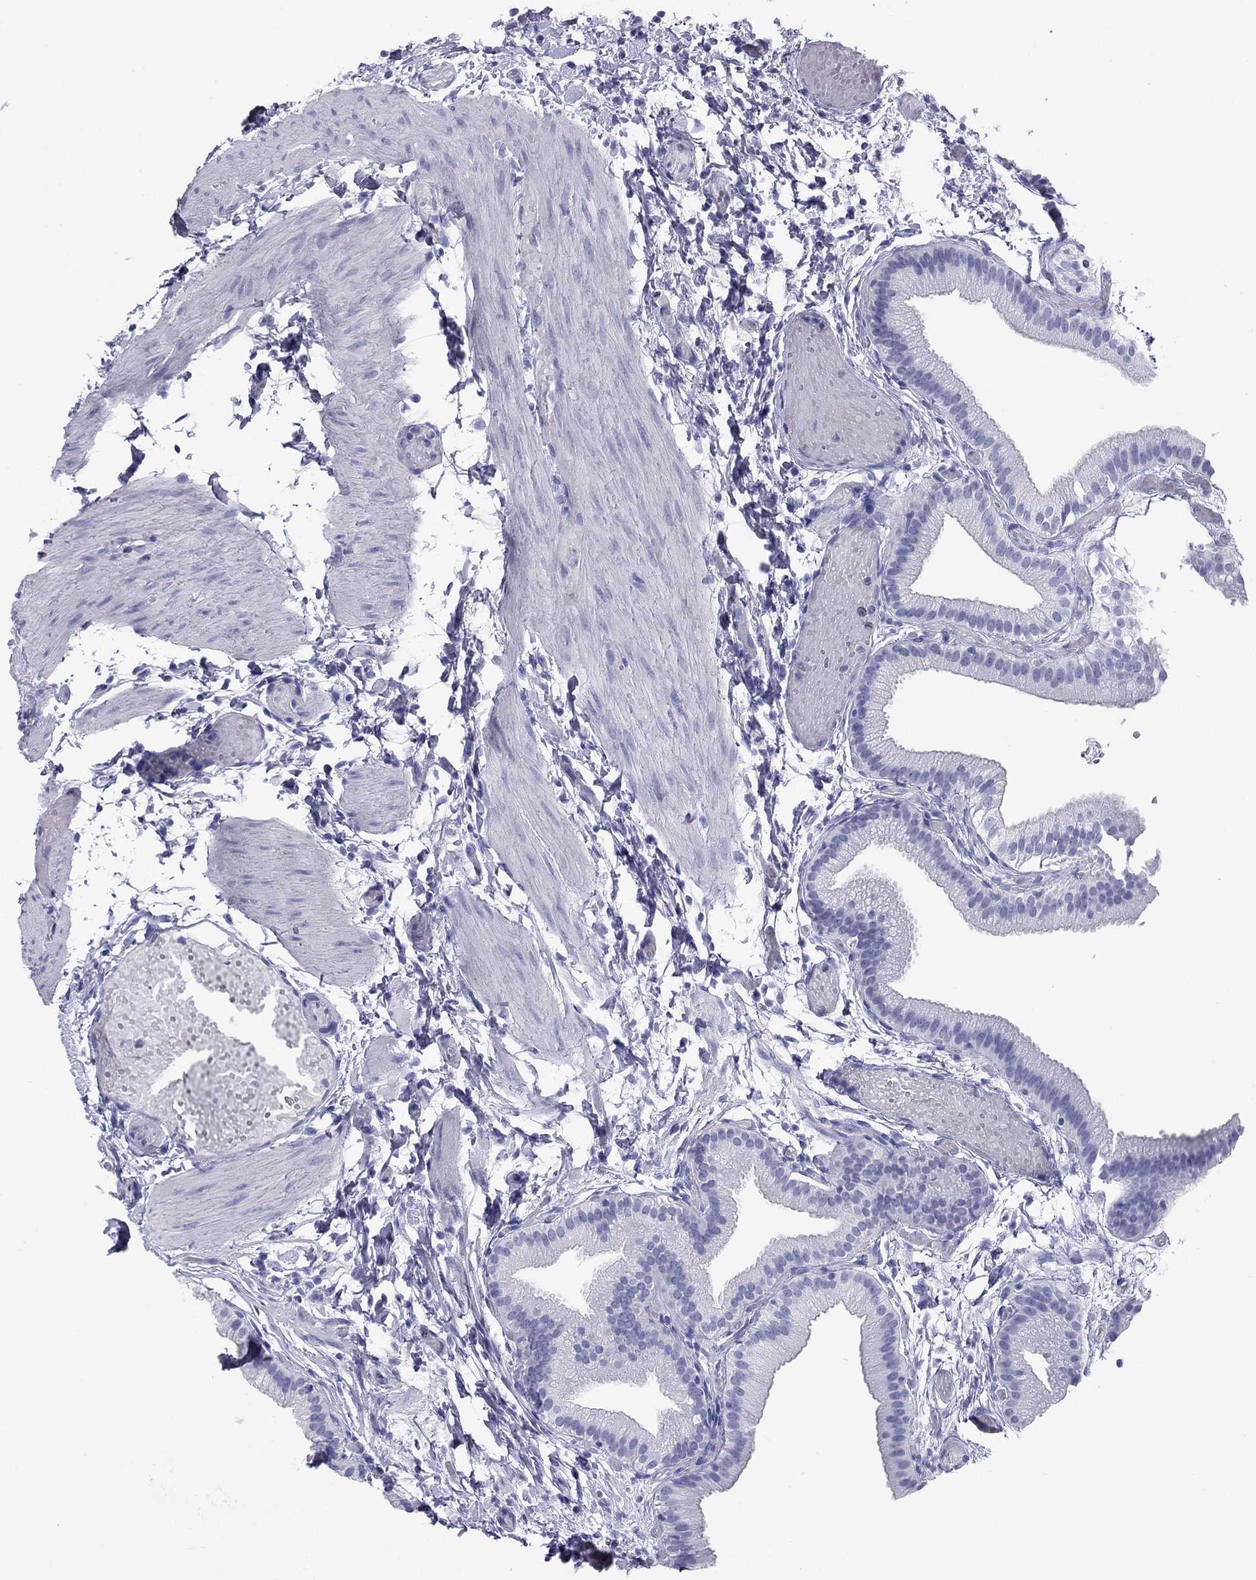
{"staining": {"intensity": "negative", "quantity": "none", "location": "none"}, "tissue": "gallbladder", "cell_type": "Glandular cells", "image_type": "normal", "snomed": [{"axis": "morphology", "description": "Normal tissue, NOS"}, {"axis": "topography", "description": "Gallbladder"}, {"axis": "topography", "description": "Peripheral nerve tissue"}], "caption": "IHC image of benign gallbladder: gallbladder stained with DAB exhibits no significant protein expression in glandular cells.", "gene": "NPPA", "patient": {"sex": "female", "age": 45}}